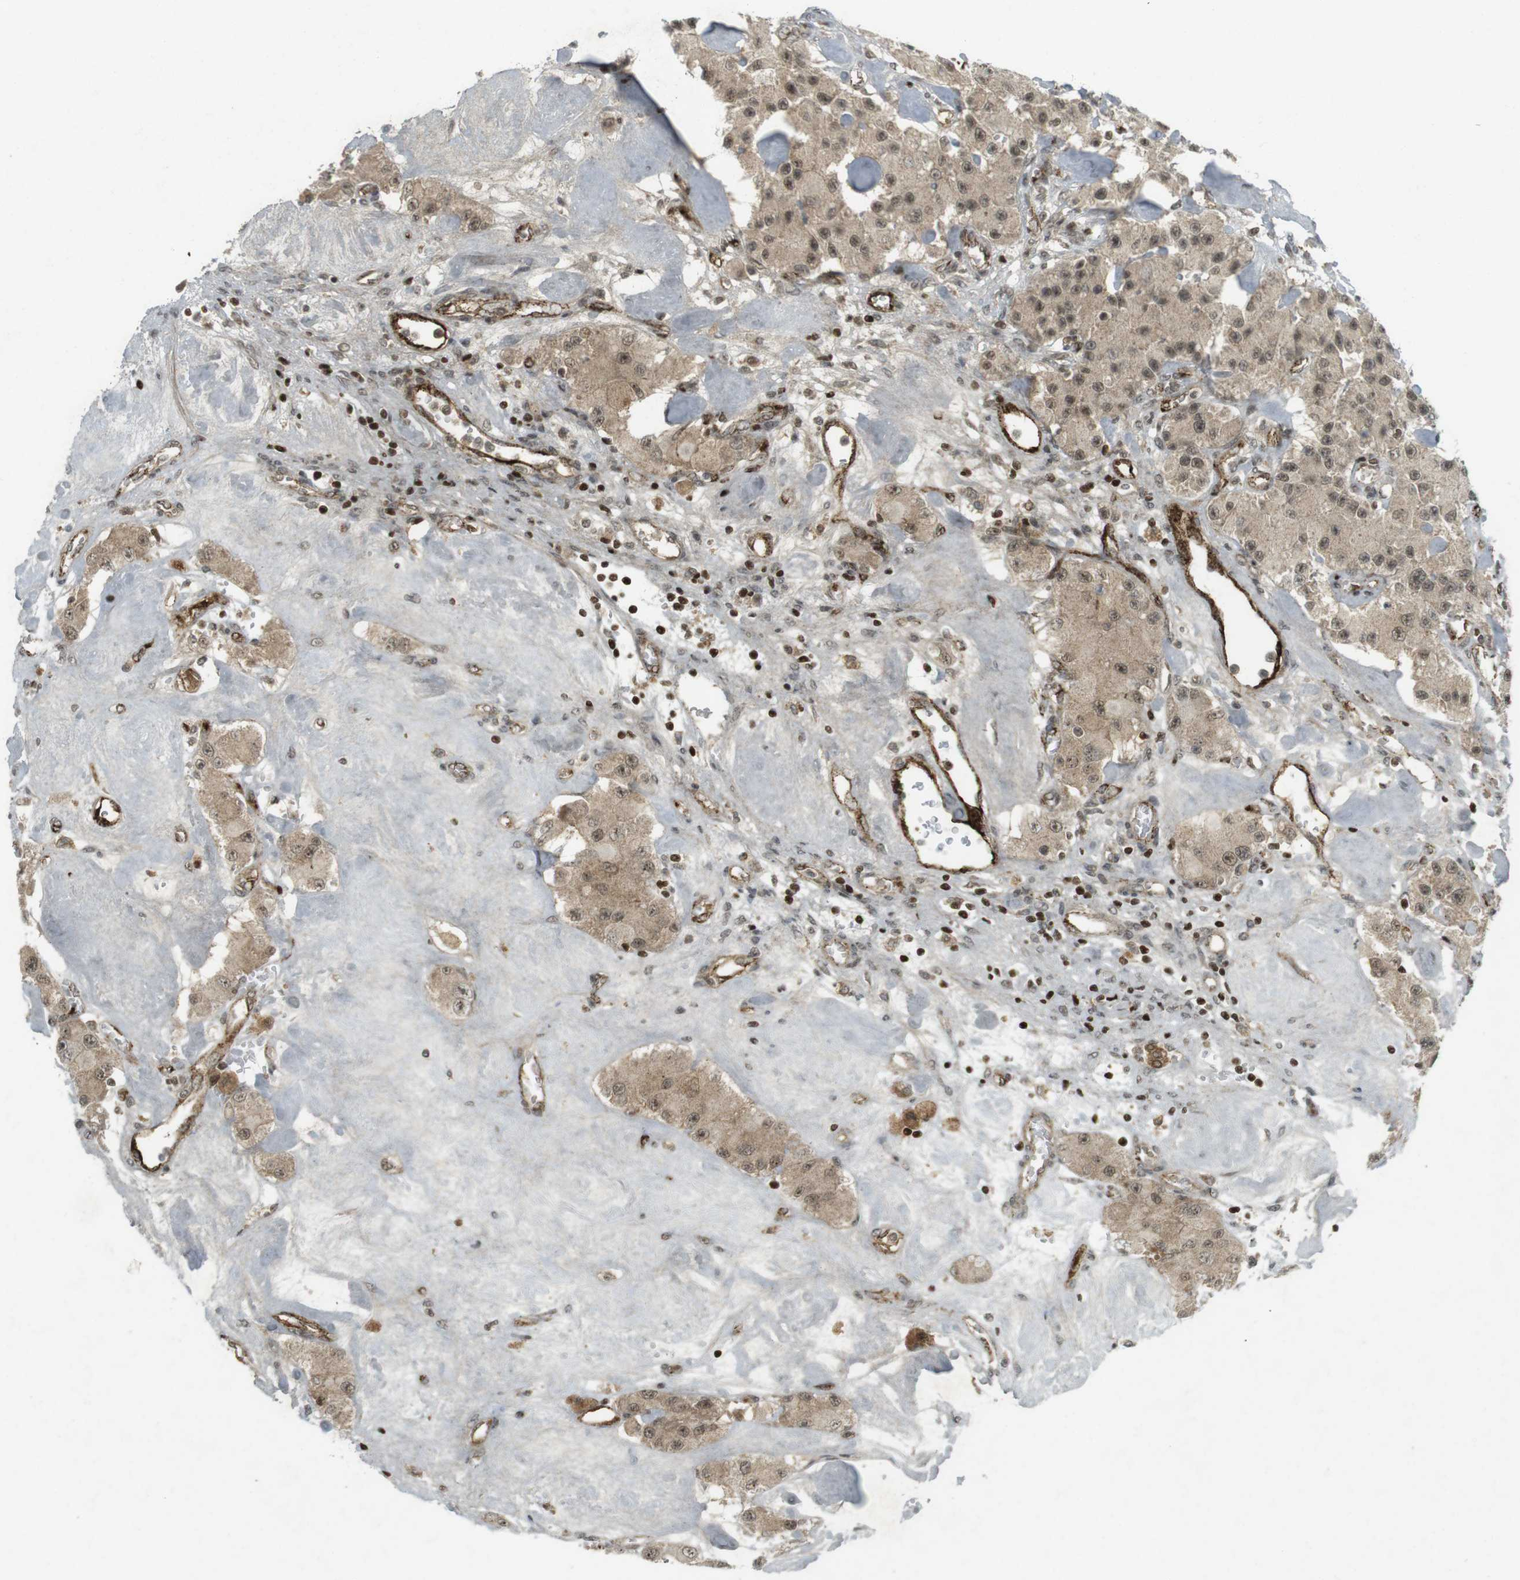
{"staining": {"intensity": "weak", "quantity": ">75%", "location": "cytoplasmic/membranous,nuclear"}, "tissue": "carcinoid", "cell_type": "Tumor cells", "image_type": "cancer", "snomed": [{"axis": "morphology", "description": "Carcinoid, malignant, NOS"}, {"axis": "topography", "description": "Pancreas"}], "caption": "Weak cytoplasmic/membranous and nuclear positivity for a protein is appreciated in approximately >75% of tumor cells of carcinoid (malignant) using immunohistochemistry (IHC).", "gene": "PPP1R13B", "patient": {"sex": "male", "age": 41}}